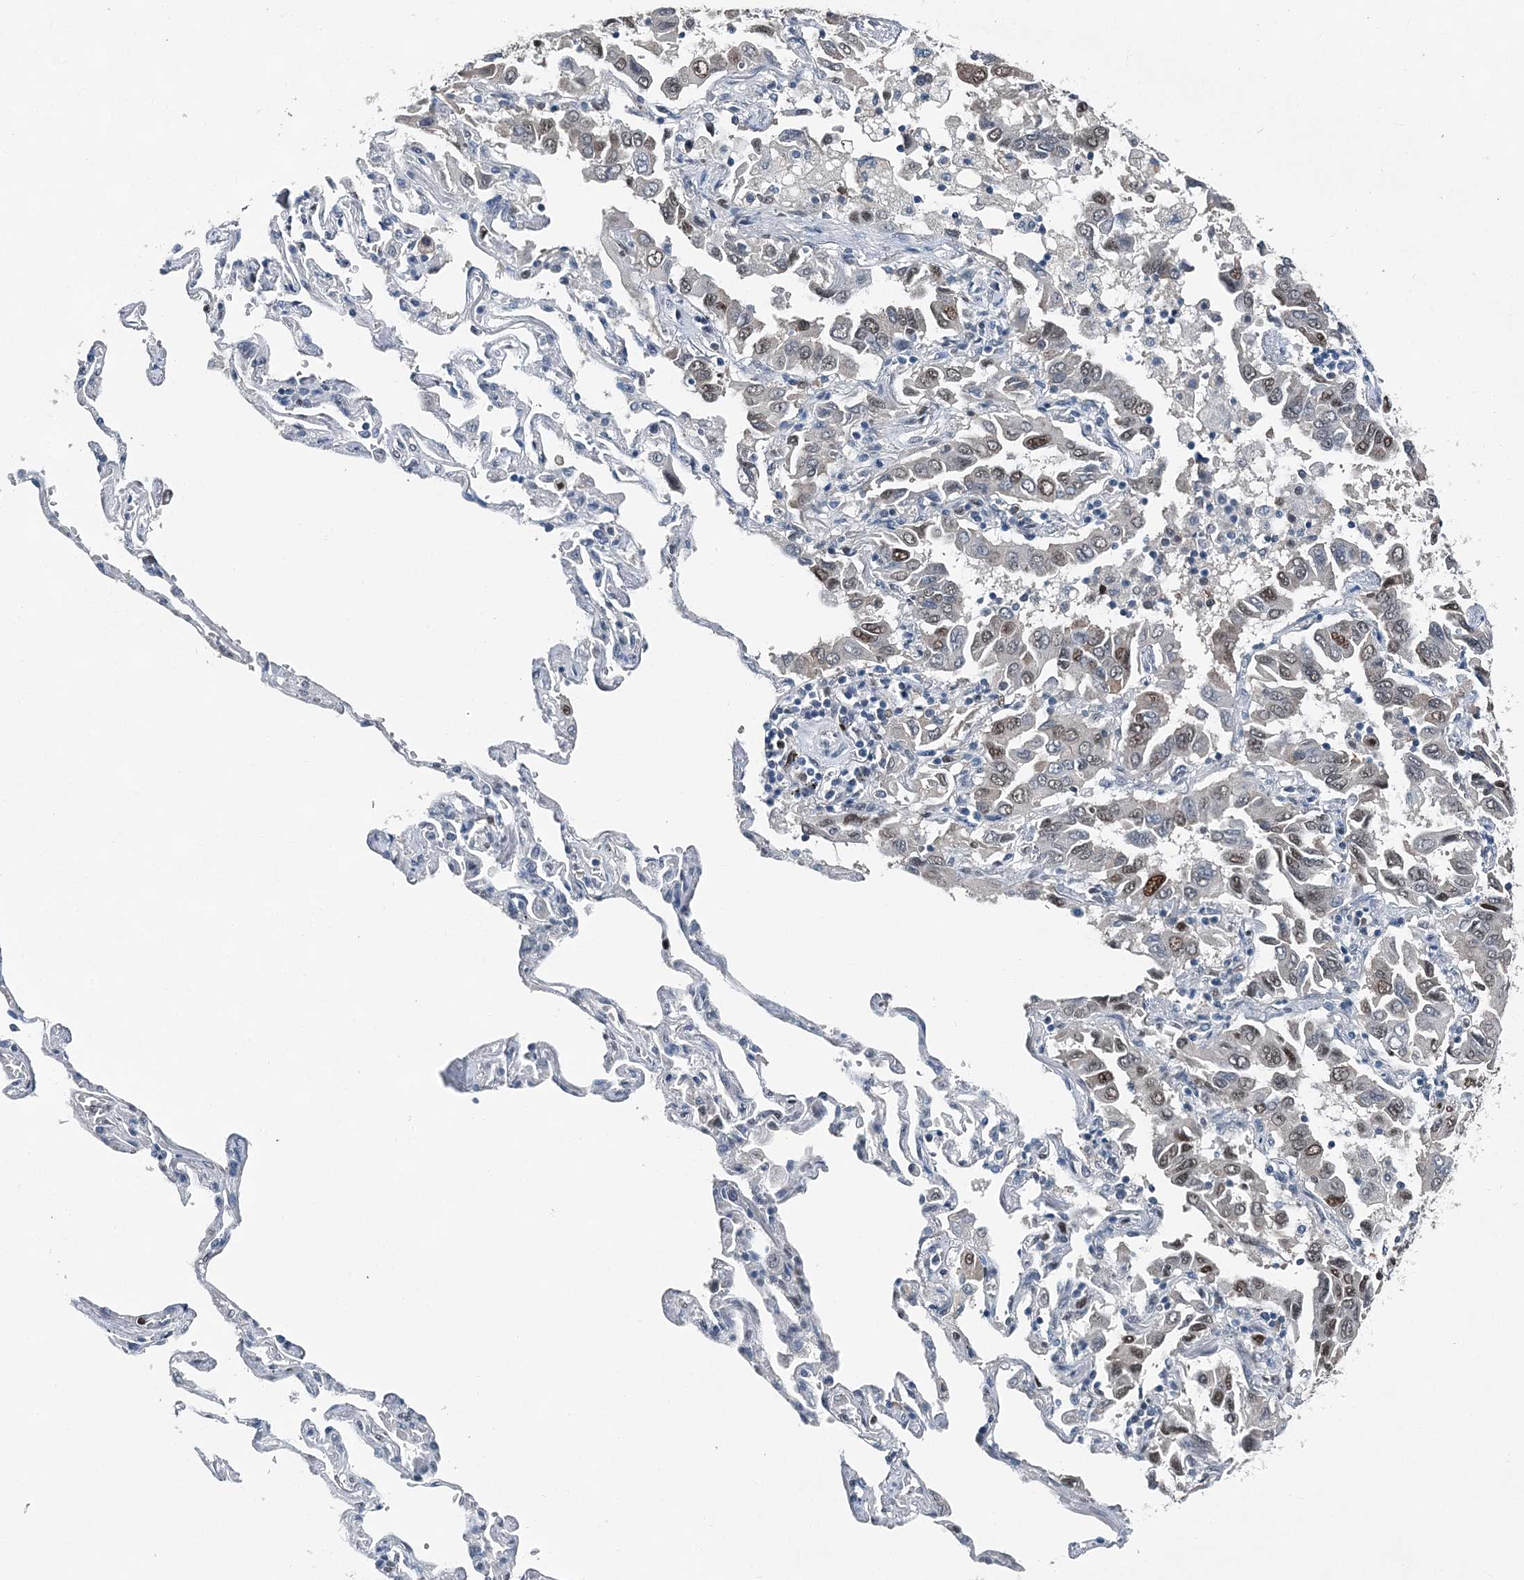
{"staining": {"intensity": "weak", "quantity": "25%-75%", "location": "nuclear"}, "tissue": "lung cancer", "cell_type": "Tumor cells", "image_type": "cancer", "snomed": [{"axis": "morphology", "description": "Adenocarcinoma, NOS"}, {"axis": "topography", "description": "Lung"}], "caption": "Protein expression by IHC displays weak nuclear expression in approximately 25%-75% of tumor cells in adenocarcinoma (lung).", "gene": "HAT1", "patient": {"sex": "male", "age": 64}}